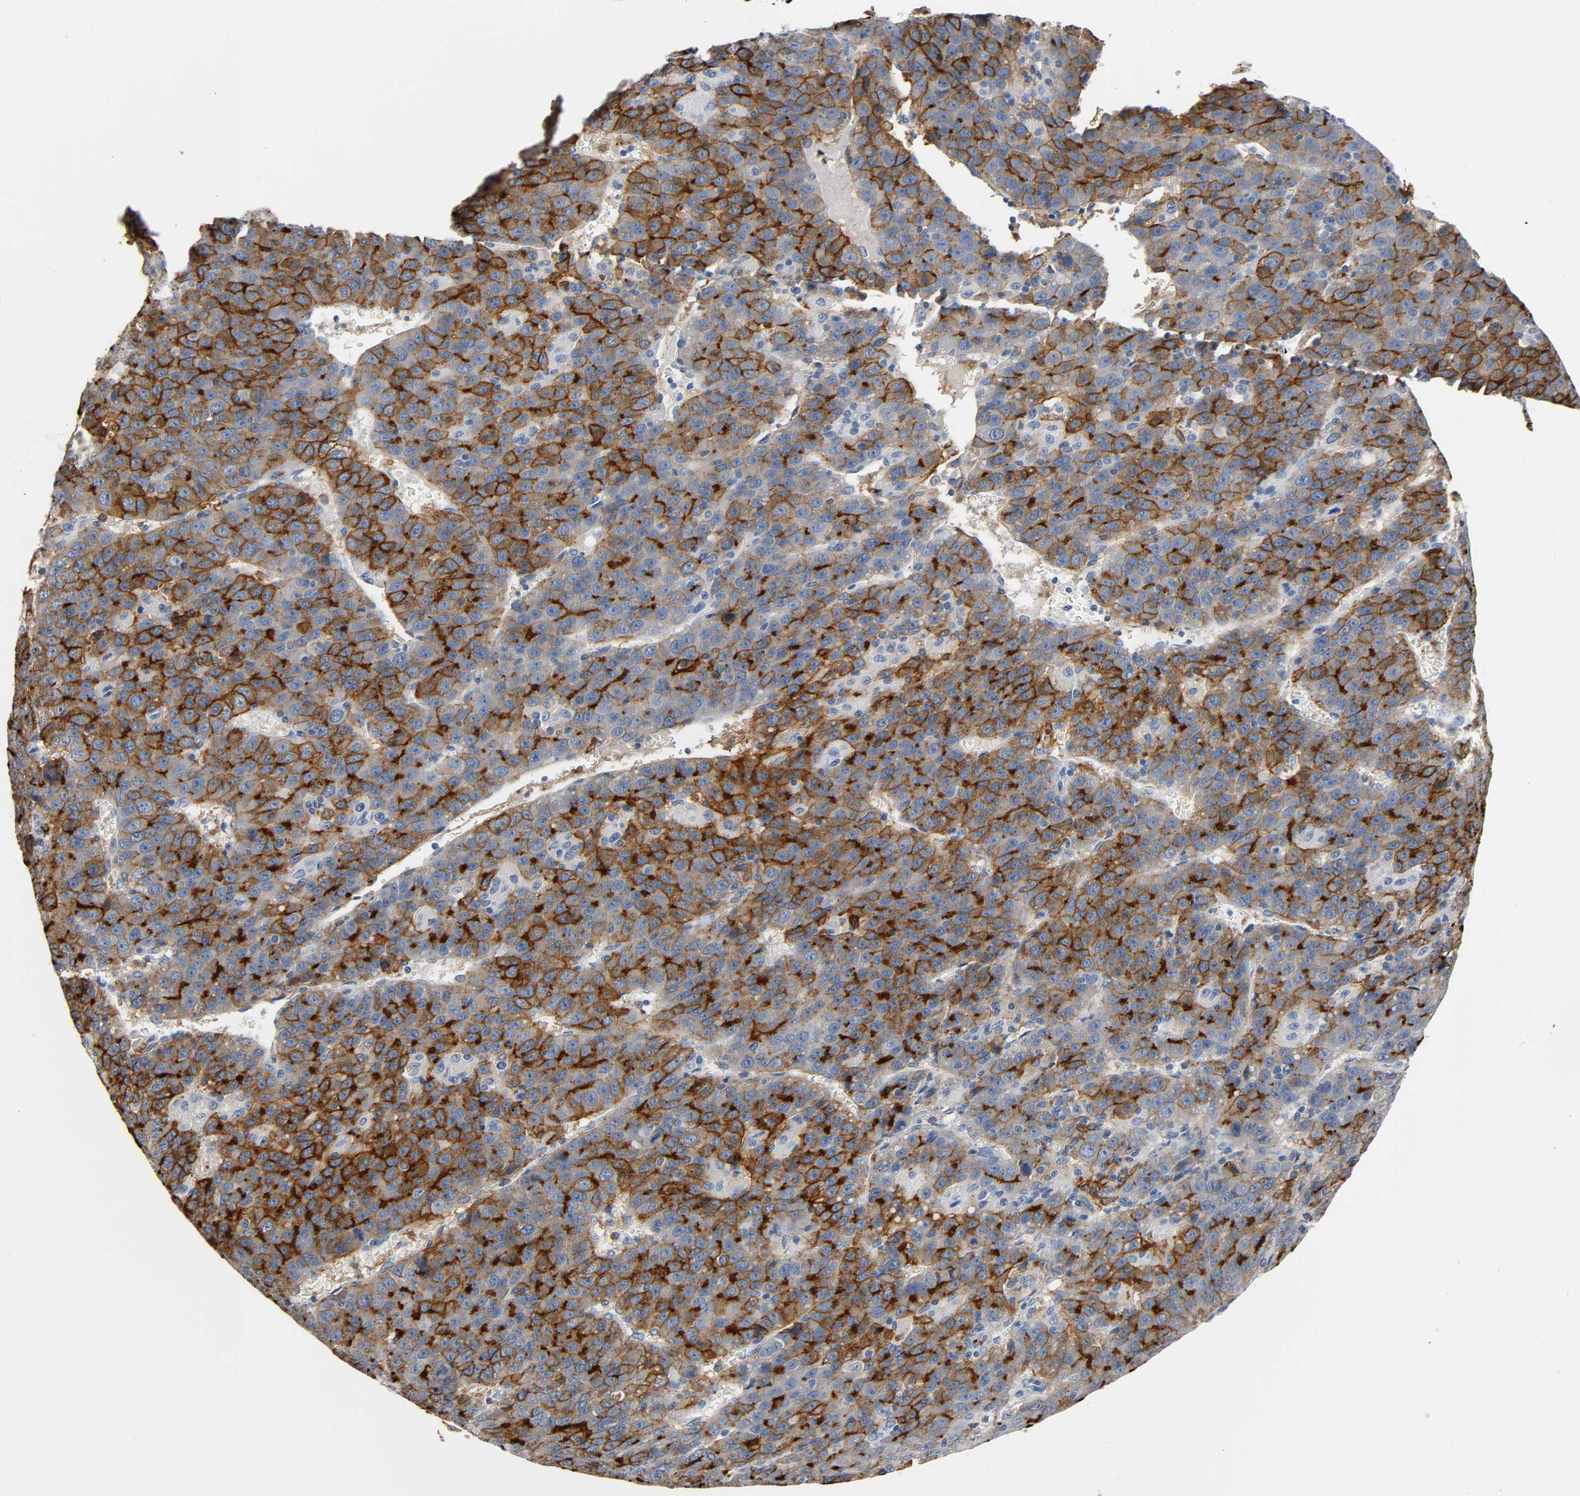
{"staining": {"intensity": "strong", "quantity": ">75%", "location": "cytoplasmic/membranous"}, "tissue": "liver cancer", "cell_type": "Tumor cells", "image_type": "cancer", "snomed": [{"axis": "morphology", "description": "Carcinoma, Hepatocellular, NOS"}, {"axis": "topography", "description": "Liver"}], "caption": "Tumor cells demonstrate high levels of strong cytoplasmic/membranous positivity in about >75% of cells in liver hepatocellular carcinoma.", "gene": "ANPEP", "patient": {"sex": "female", "age": 53}}